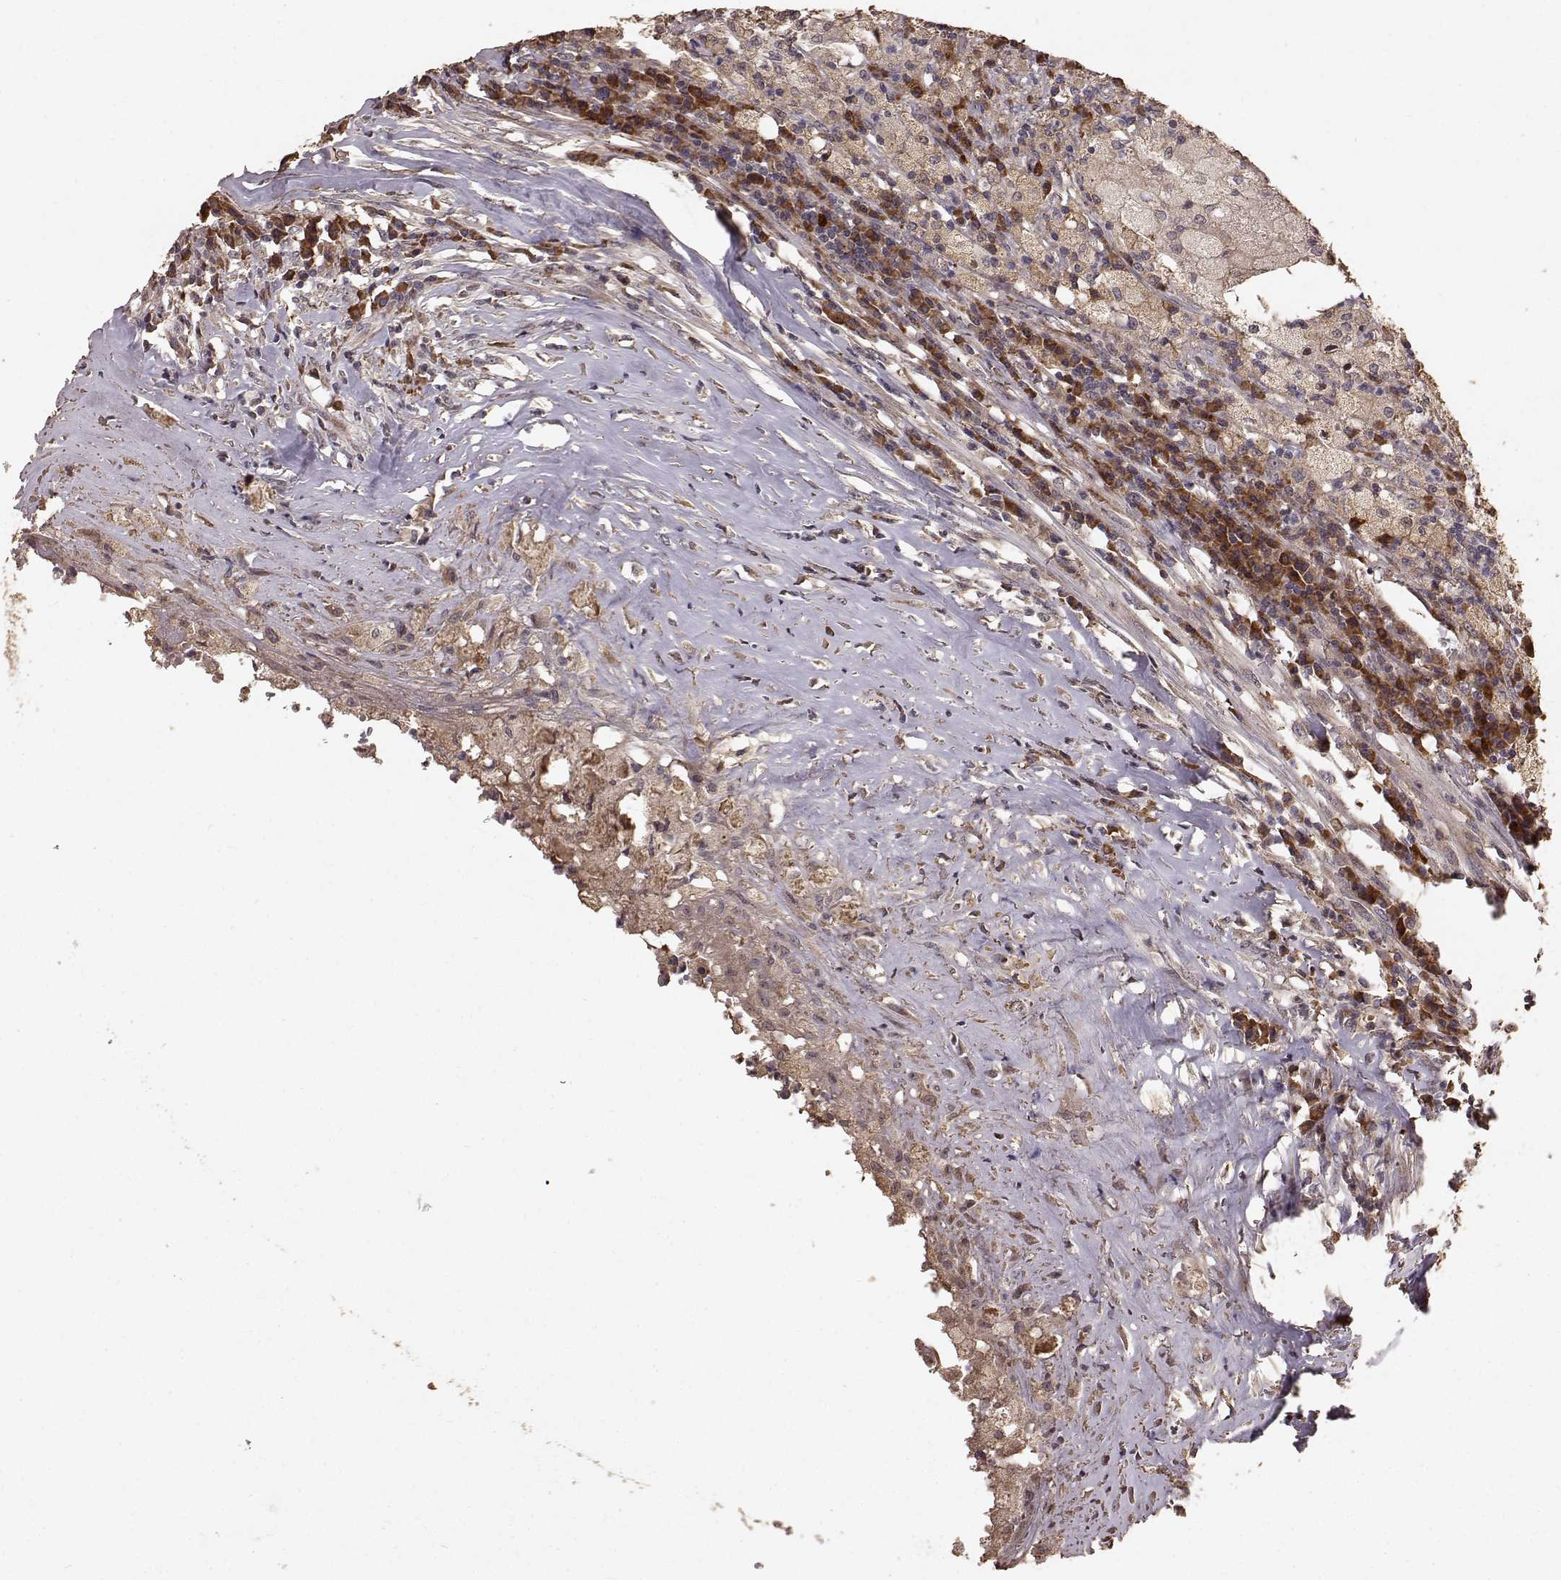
{"staining": {"intensity": "moderate", "quantity": "25%-75%", "location": "cytoplasmic/membranous"}, "tissue": "testis cancer", "cell_type": "Tumor cells", "image_type": "cancer", "snomed": [{"axis": "morphology", "description": "Necrosis, NOS"}, {"axis": "morphology", "description": "Carcinoma, Embryonal, NOS"}, {"axis": "topography", "description": "Testis"}], "caption": "This is an image of immunohistochemistry (IHC) staining of testis embryonal carcinoma, which shows moderate staining in the cytoplasmic/membranous of tumor cells.", "gene": "USP15", "patient": {"sex": "male", "age": 19}}